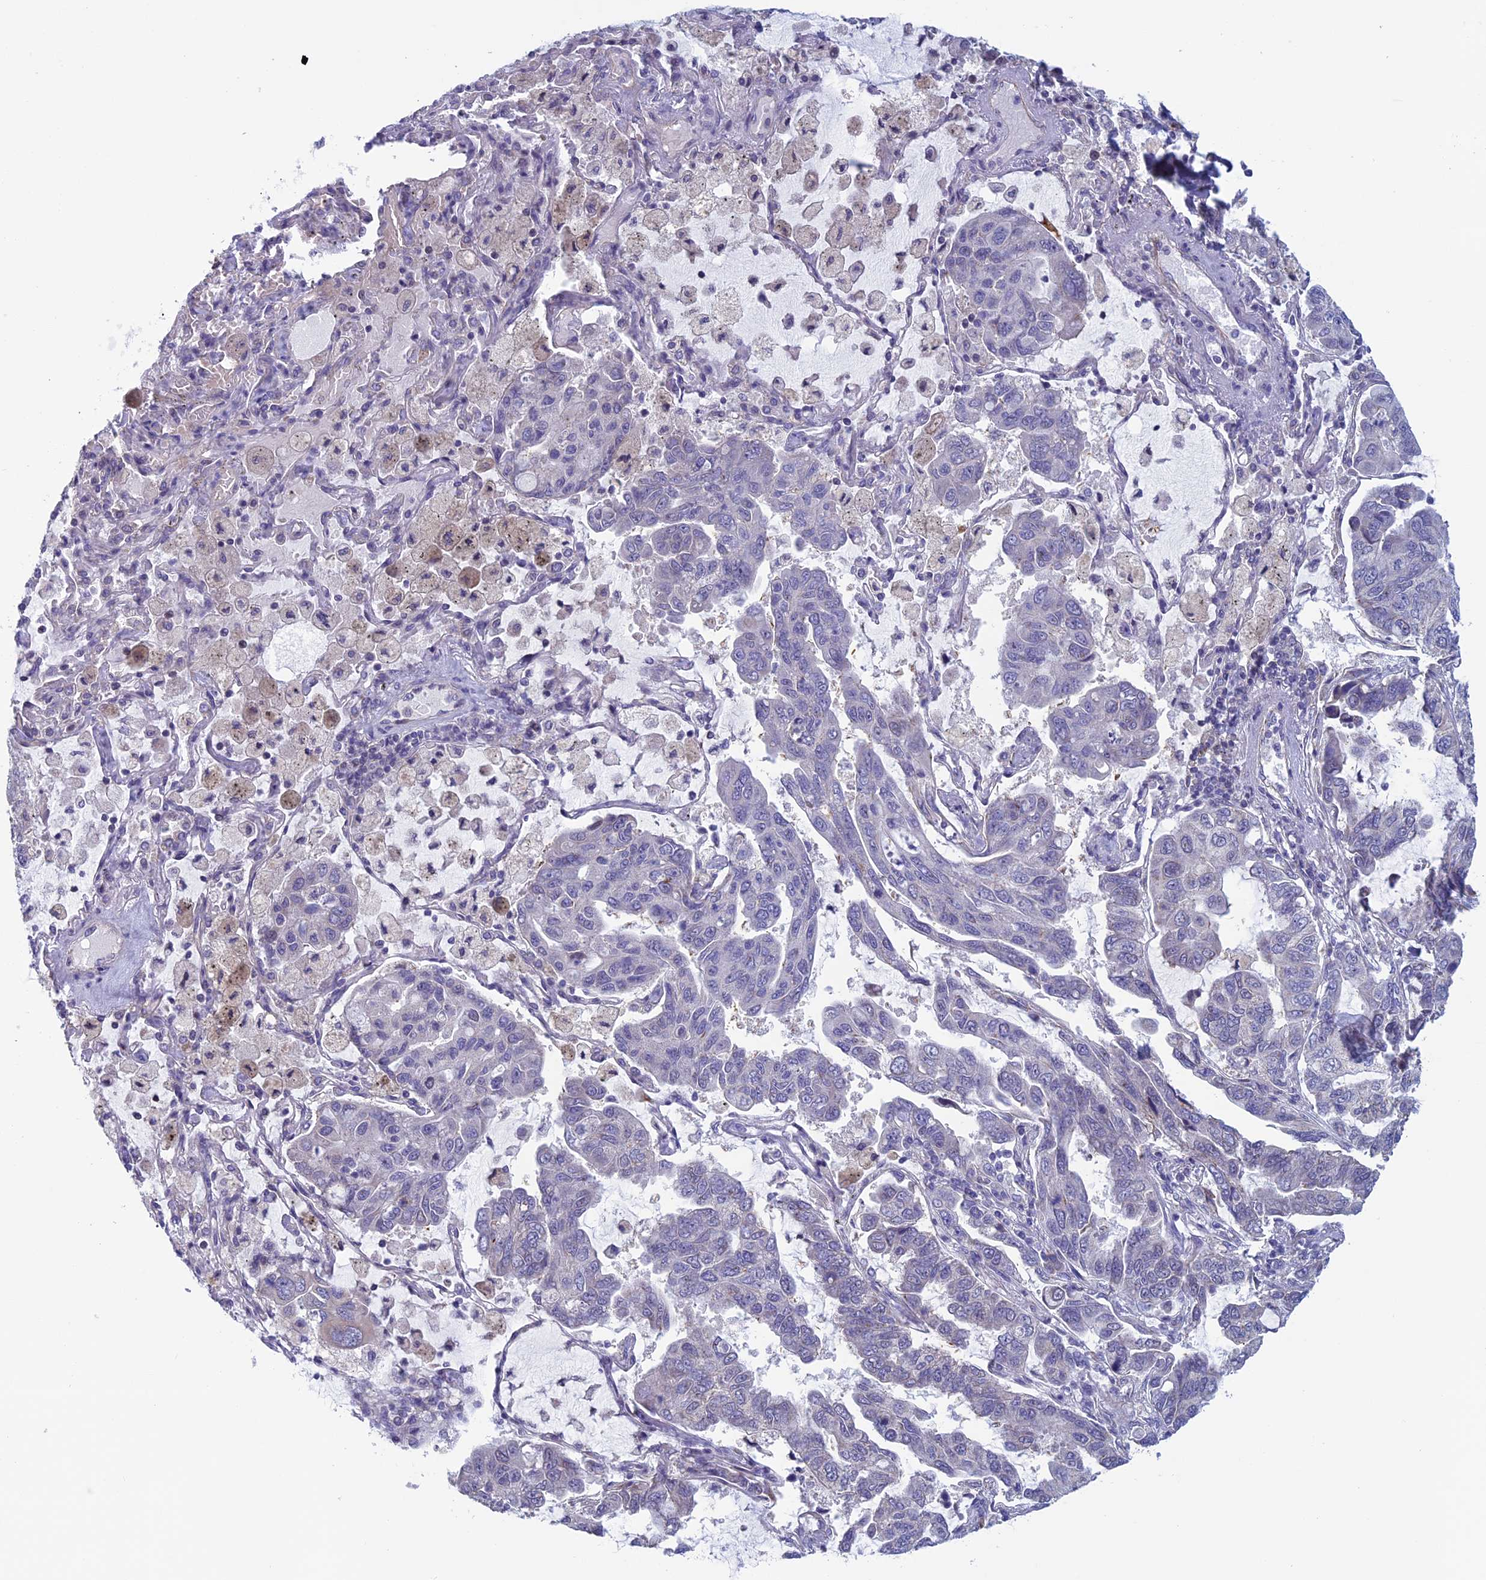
{"staining": {"intensity": "negative", "quantity": "none", "location": "none"}, "tissue": "lung cancer", "cell_type": "Tumor cells", "image_type": "cancer", "snomed": [{"axis": "morphology", "description": "Adenocarcinoma, NOS"}, {"axis": "topography", "description": "Lung"}], "caption": "Immunohistochemistry (IHC) photomicrograph of neoplastic tissue: human adenocarcinoma (lung) stained with DAB demonstrates no significant protein staining in tumor cells. (Stains: DAB (3,3'-diaminobenzidine) IHC with hematoxylin counter stain, Microscopy: brightfield microscopy at high magnification).", "gene": "BCL2L10", "patient": {"sex": "male", "age": 64}}